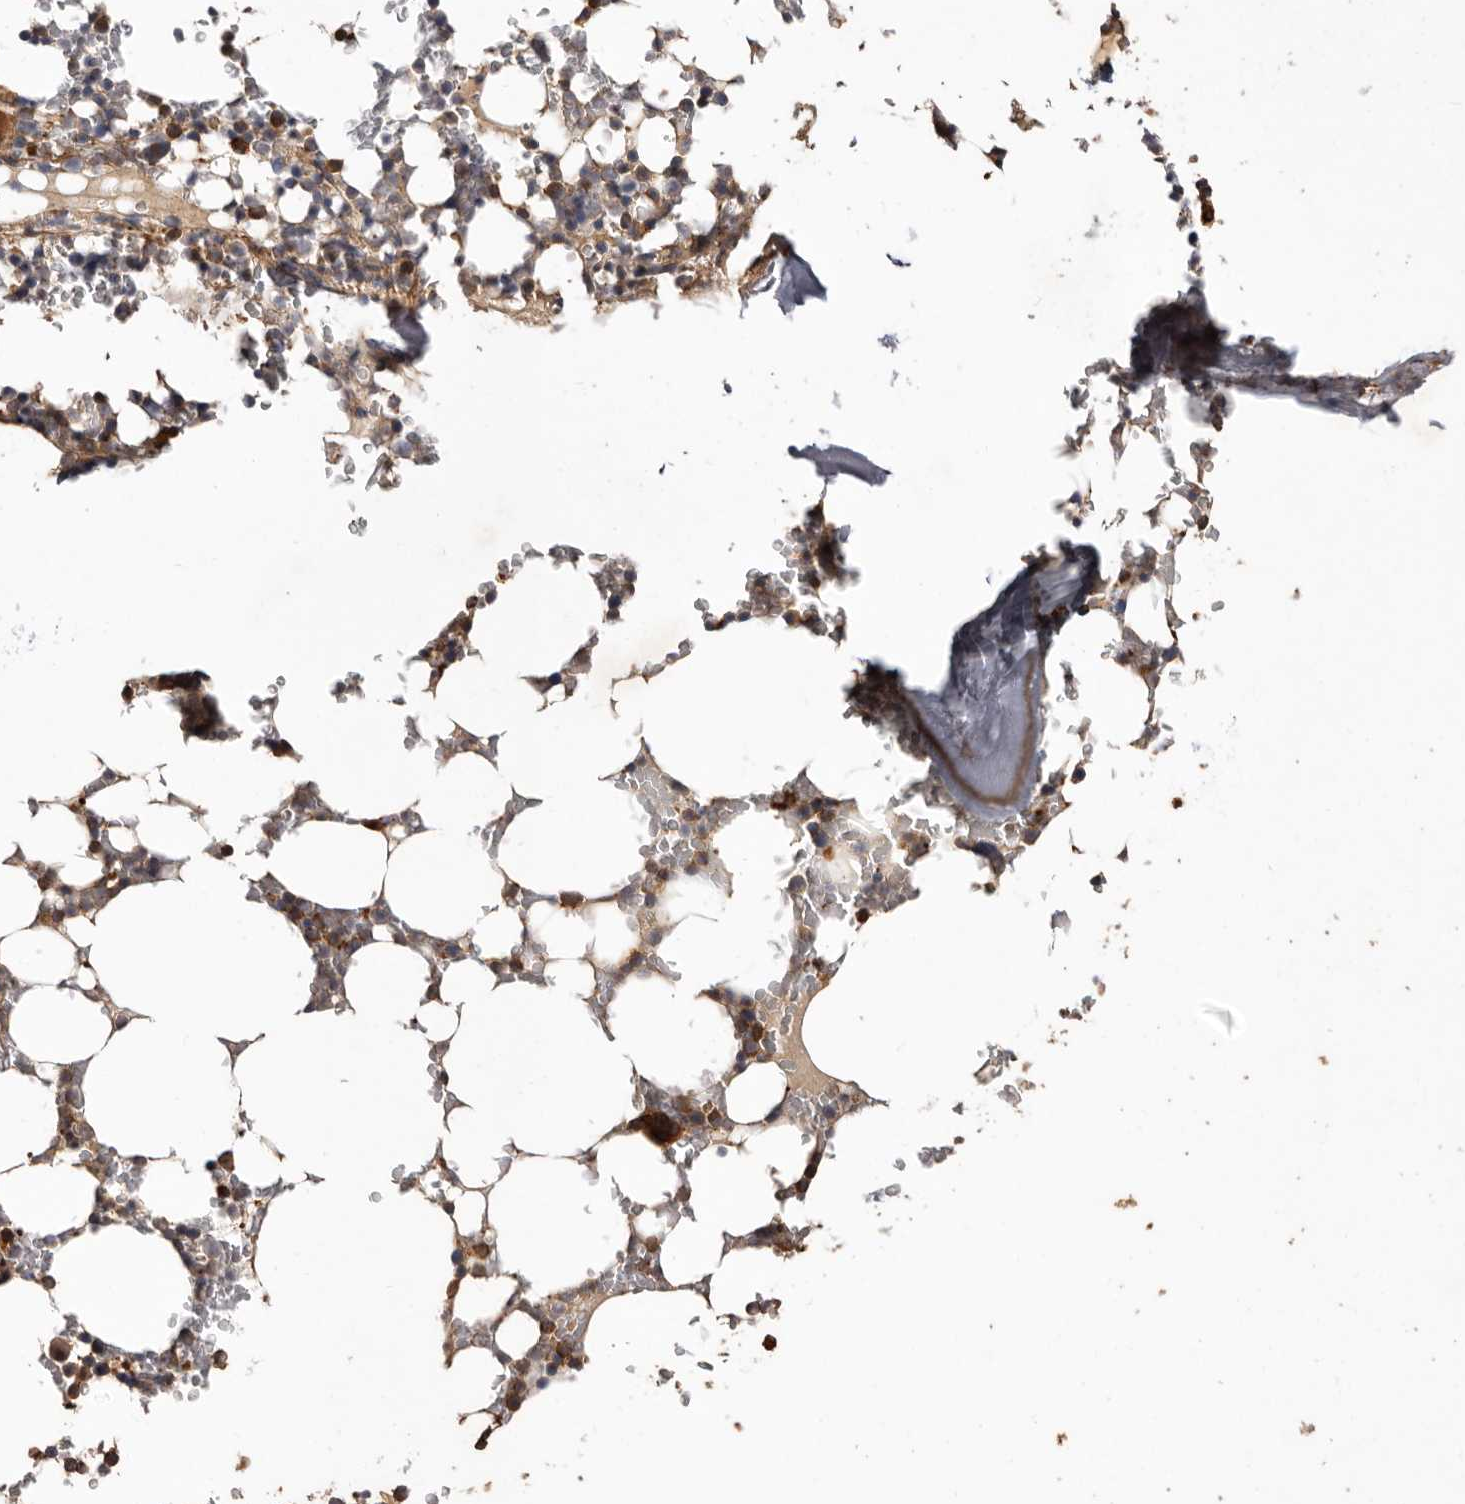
{"staining": {"intensity": "strong", "quantity": ">75%", "location": "cytoplasmic/membranous"}, "tissue": "bone marrow", "cell_type": "Hematopoietic cells", "image_type": "normal", "snomed": [{"axis": "morphology", "description": "Normal tissue, NOS"}, {"axis": "topography", "description": "Bone marrow"}], "caption": "Bone marrow stained with DAB (3,3'-diaminobenzidine) IHC reveals high levels of strong cytoplasmic/membranous staining in approximately >75% of hematopoietic cells. Using DAB (3,3'-diaminobenzidine) (brown) and hematoxylin (blue) stains, captured at high magnification using brightfield microscopy.", "gene": "COQ8B", "patient": {"sex": "male", "age": 58}}